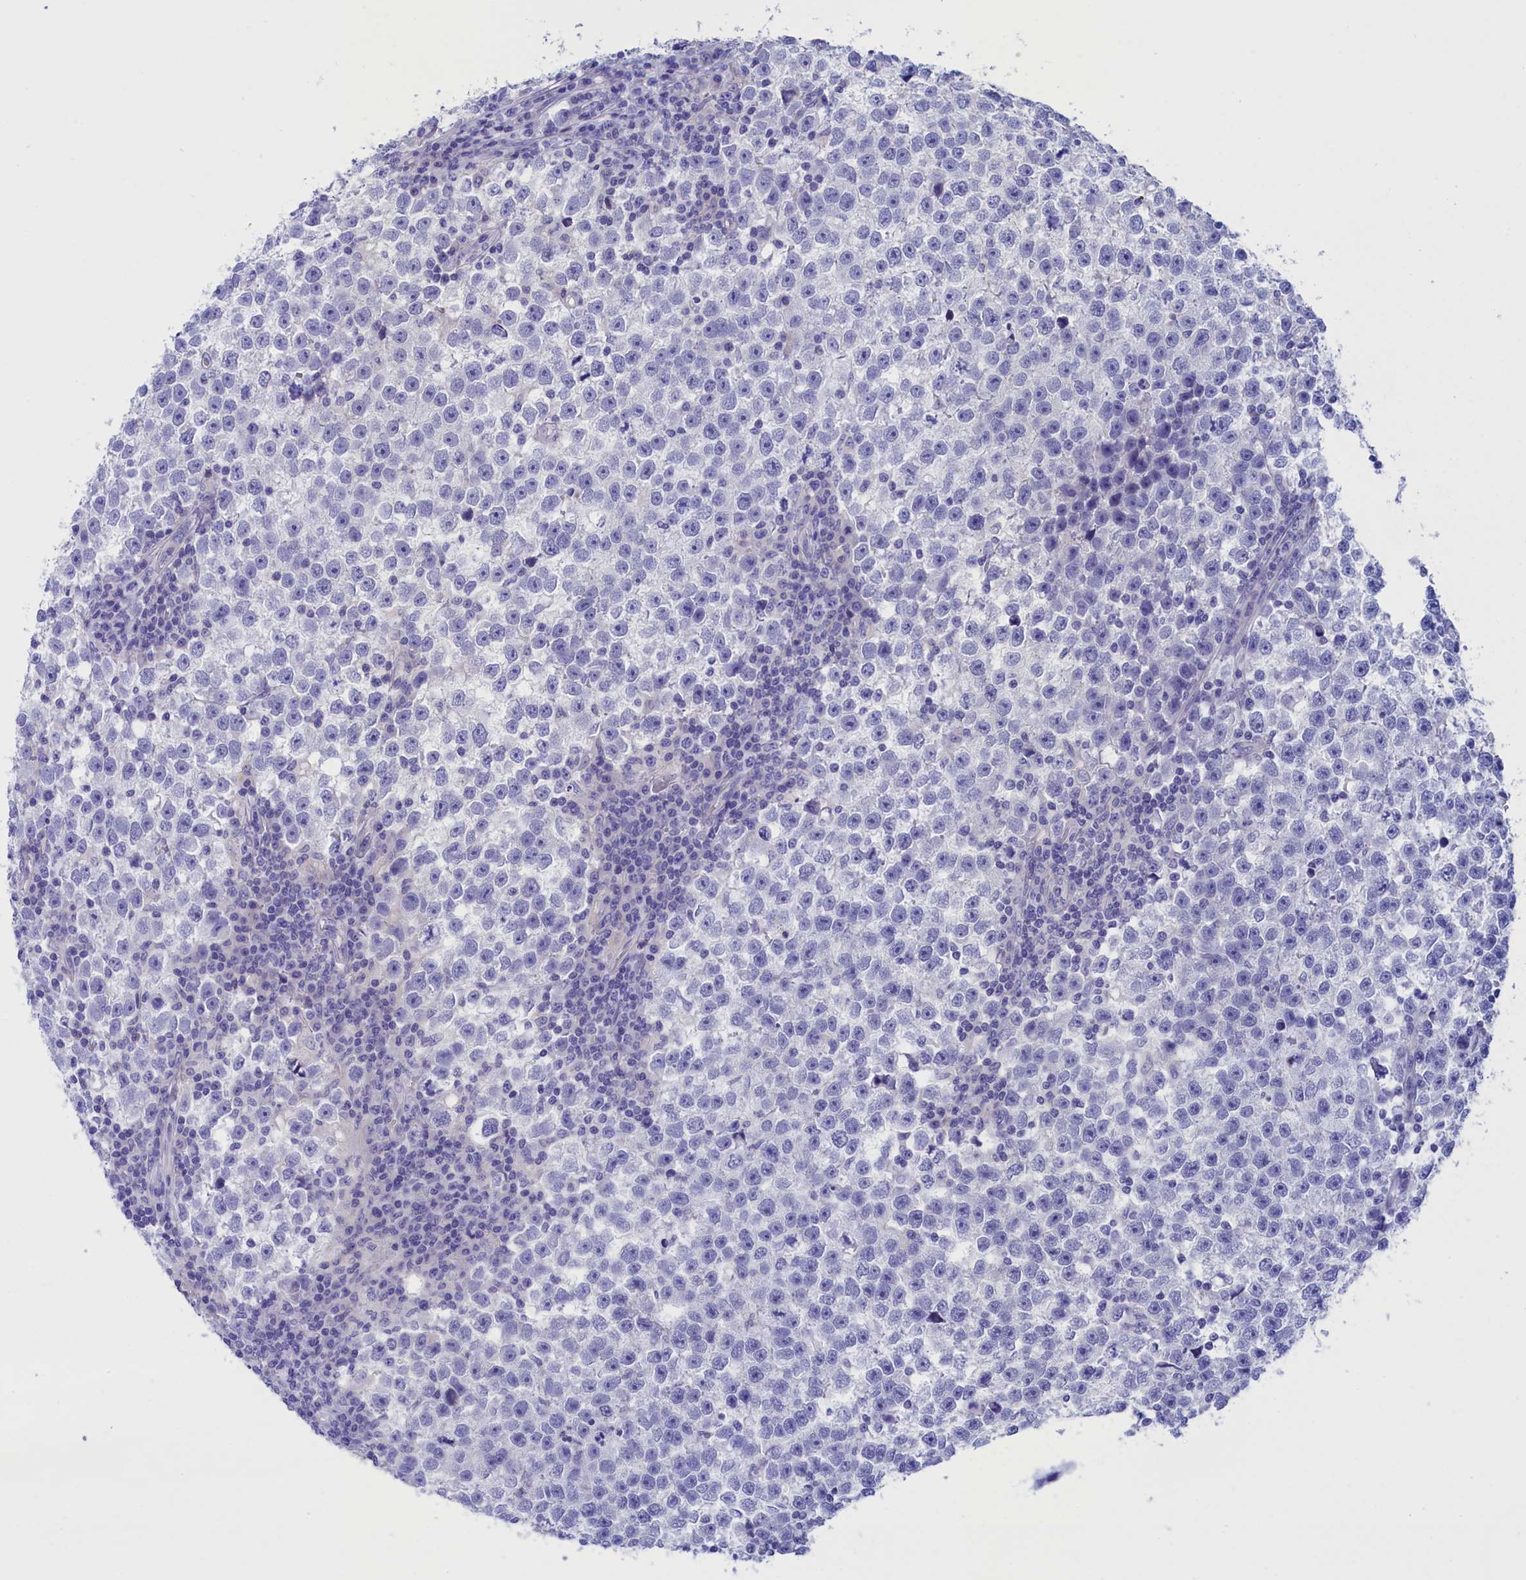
{"staining": {"intensity": "negative", "quantity": "none", "location": "none"}, "tissue": "testis cancer", "cell_type": "Tumor cells", "image_type": "cancer", "snomed": [{"axis": "morphology", "description": "Normal tissue, NOS"}, {"axis": "morphology", "description": "Seminoma, NOS"}, {"axis": "topography", "description": "Testis"}], "caption": "High power microscopy photomicrograph of an IHC micrograph of testis cancer, revealing no significant expression in tumor cells. (DAB (3,3'-diaminobenzidine) immunohistochemistry (IHC) visualized using brightfield microscopy, high magnification).", "gene": "VPS35L", "patient": {"sex": "male", "age": 43}}